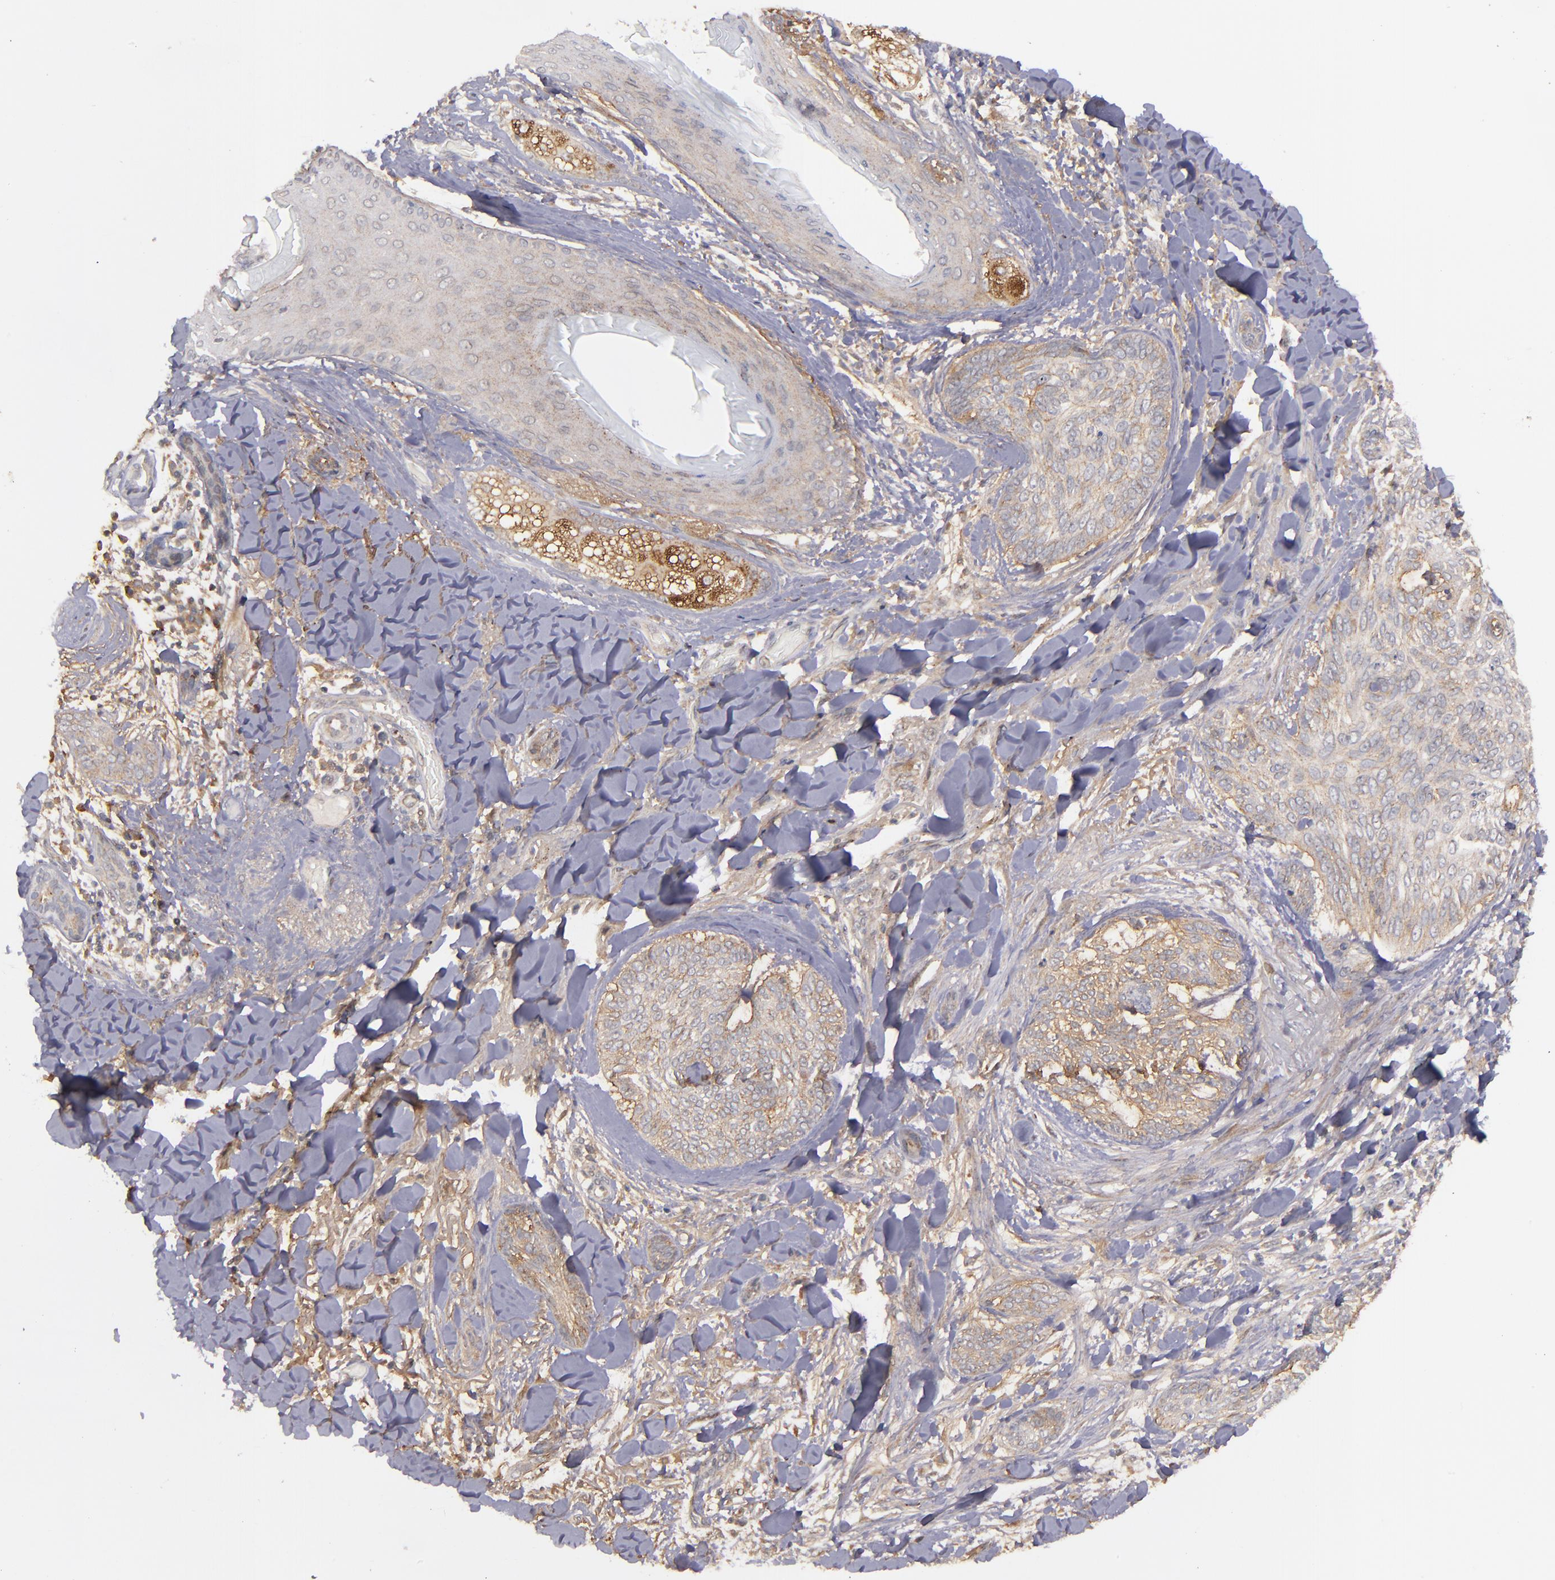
{"staining": {"intensity": "moderate", "quantity": ">75%", "location": "cytoplasmic/membranous"}, "tissue": "skin cancer", "cell_type": "Tumor cells", "image_type": "cancer", "snomed": [{"axis": "morphology", "description": "Normal tissue, NOS"}, {"axis": "morphology", "description": "Basal cell carcinoma"}, {"axis": "topography", "description": "Skin"}], "caption": "A micrograph showing moderate cytoplasmic/membranous expression in about >75% of tumor cells in skin cancer, as visualized by brown immunohistochemical staining.", "gene": "ZFYVE1", "patient": {"sex": "female", "age": 71}}